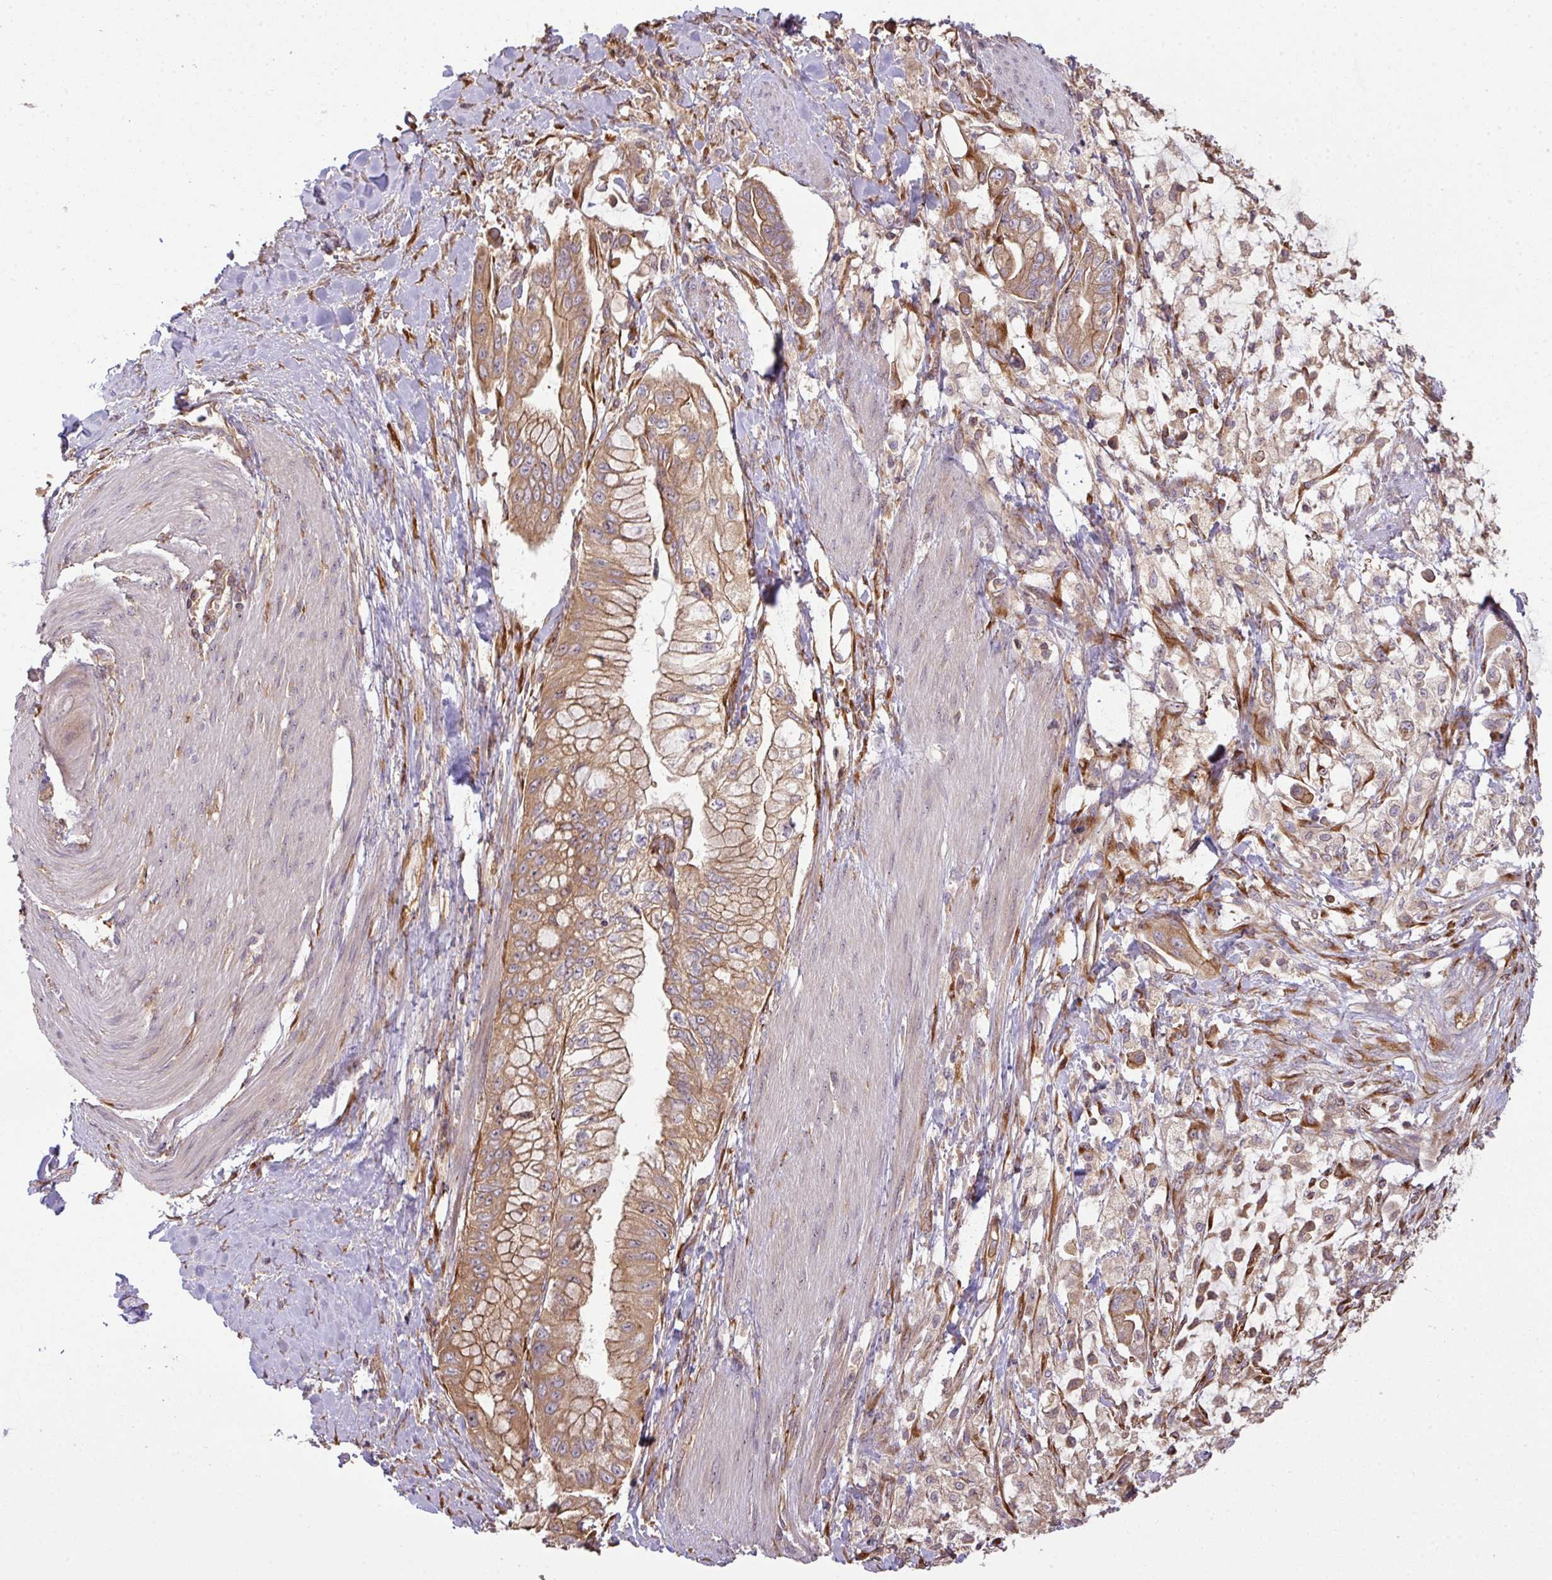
{"staining": {"intensity": "moderate", "quantity": ">75%", "location": "cytoplasmic/membranous,nuclear"}, "tissue": "pancreatic cancer", "cell_type": "Tumor cells", "image_type": "cancer", "snomed": [{"axis": "morphology", "description": "Adenocarcinoma, NOS"}, {"axis": "topography", "description": "Pancreas"}], "caption": "This is an image of immunohistochemistry (IHC) staining of pancreatic cancer, which shows moderate staining in the cytoplasmic/membranous and nuclear of tumor cells.", "gene": "VENTX", "patient": {"sex": "male", "age": 48}}